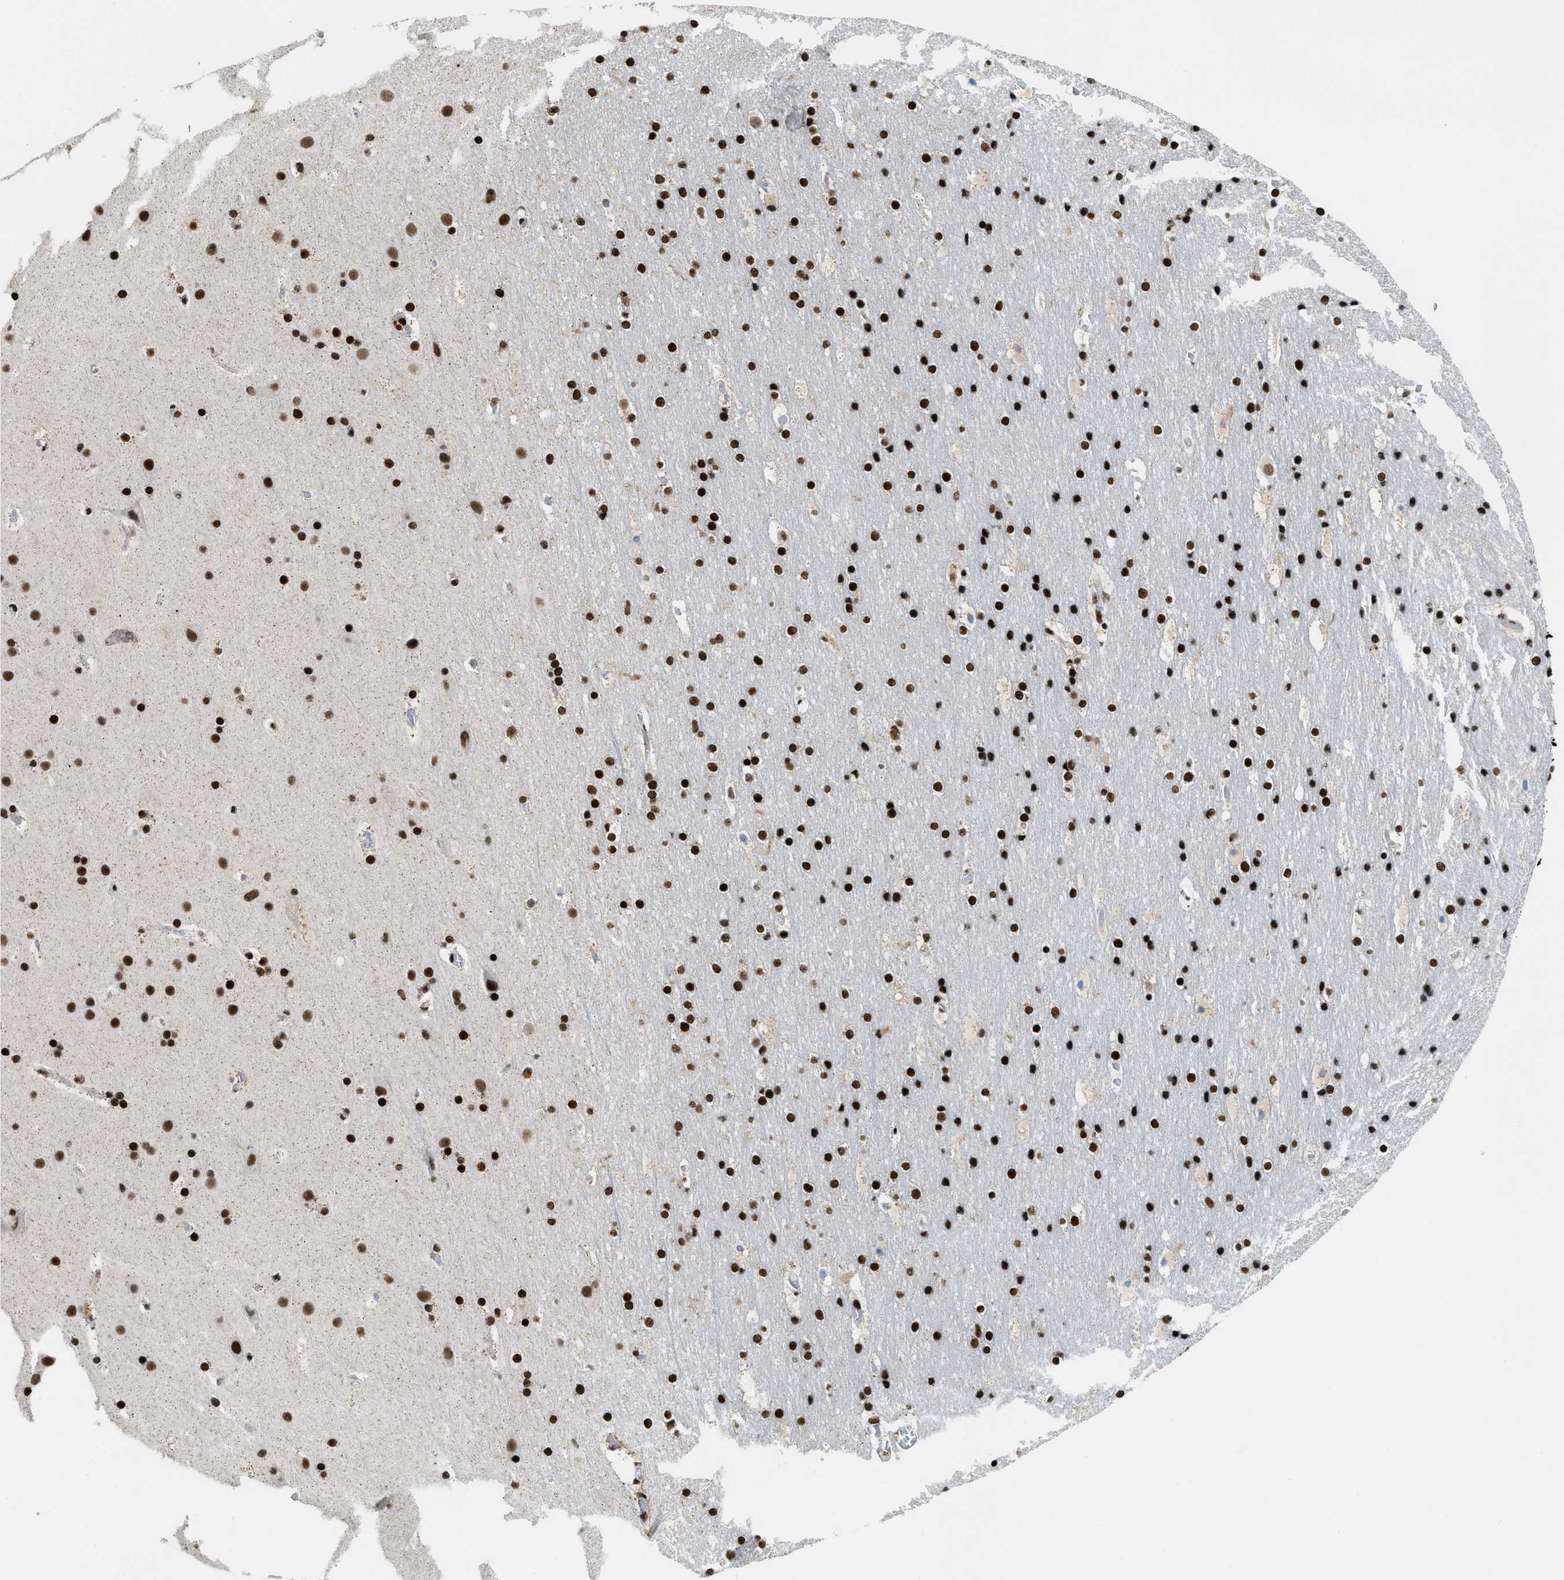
{"staining": {"intensity": "moderate", "quantity": ">75%", "location": "nuclear"}, "tissue": "cerebral cortex", "cell_type": "Endothelial cells", "image_type": "normal", "snomed": [{"axis": "morphology", "description": "Normal tissue, NOS"}, {"axis": "topography", "description": "Cerebral cortex"}], "caption": "Endothelial cells reveal medium levels of moderate nuclear positivity in about >75% of cells in unremarkable human cerebral cortex.", "gene": "NUMA1", "patient": {"sex": "male", "age": 57}}